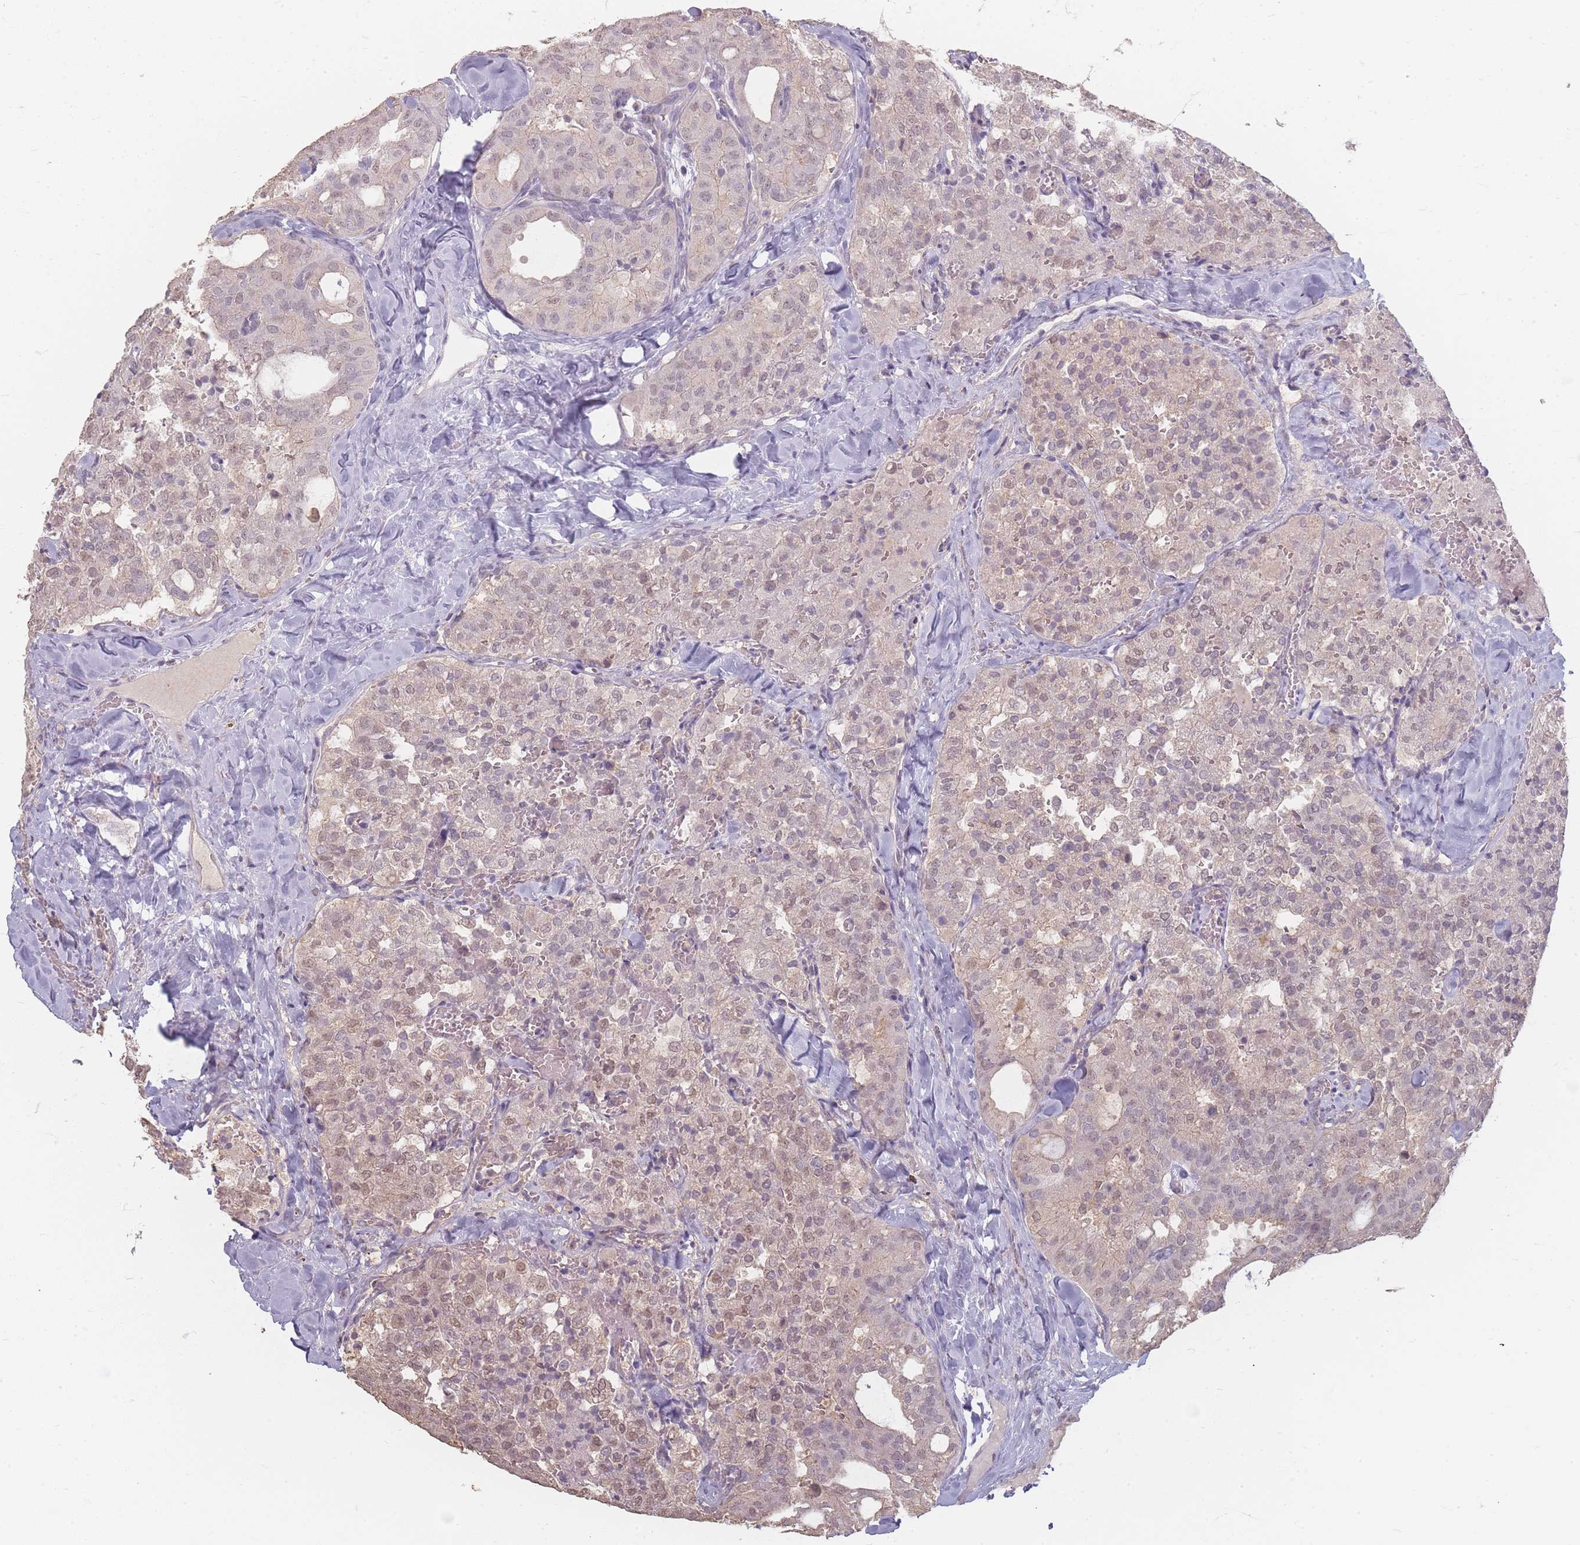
{"staining": {"intensity": "weak", "quantity": ">75%", "location": "nuclear"}, "tissue": "thyroid cancer", "cell_type": "Tumor cells", "image_type": "cancer", "snomed": [{"axis": "morphology", "description": "Follicular adenoma carcinoma, NOS"}, {"axis": "topography", "description": "Thyroid gland"}], "caption": "Human thyroid cancer stained for a protein (brown) exhibits weak nuclear positive expression in about >75% of tumor cells.", "gene": "RFTN1", "patient": {"sex": "male", "age": 75}}